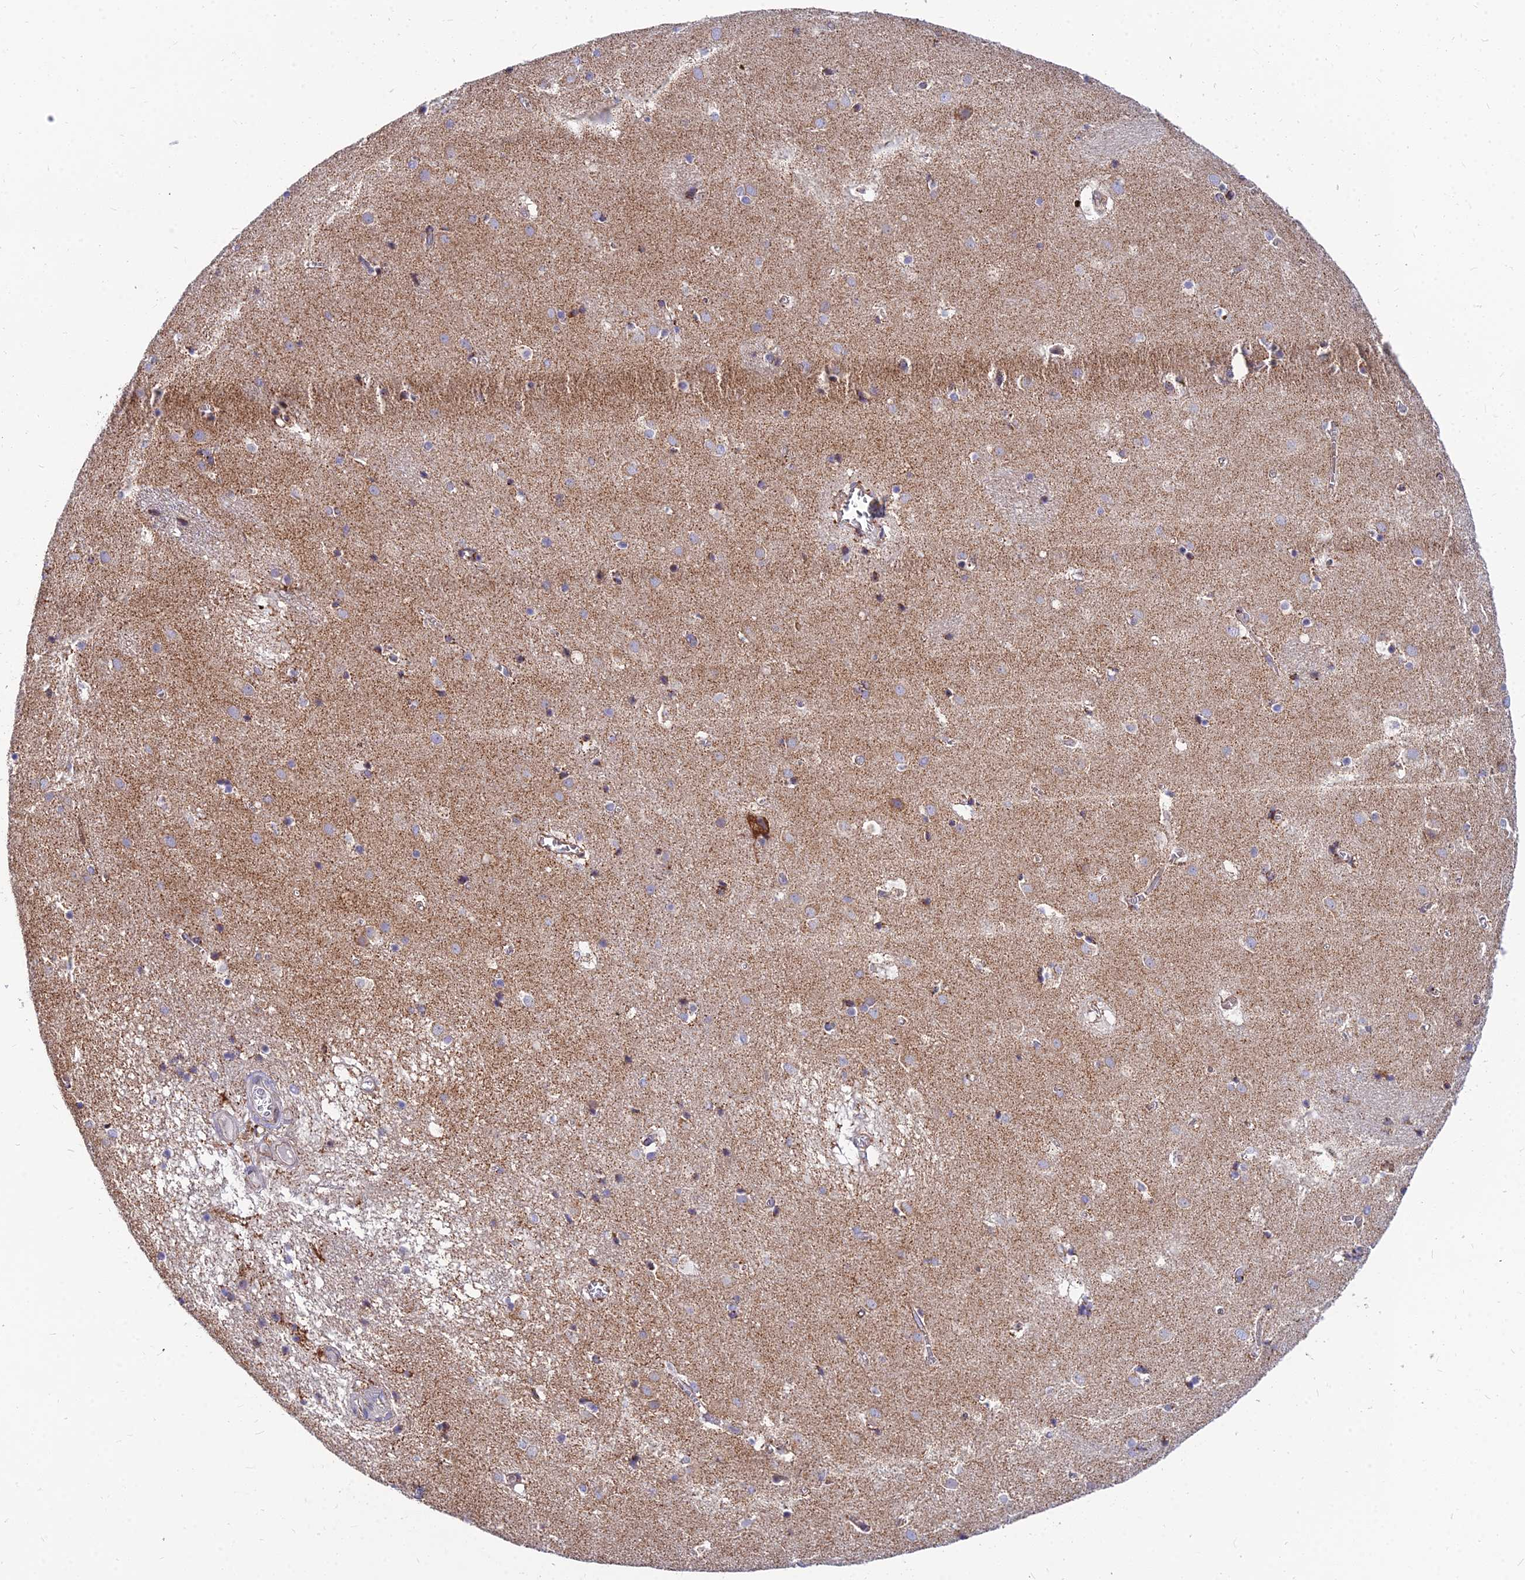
{"staining": {"intensity": "weak", "quantity": "<25%", "location": "cytoplasmic/membranous"}, "tissue": "caudate", "cell_type": "Glial cells", "image_type": "normal", "snomed": [{"axis": "morphology", "description": "Normal tissue, NOS"}, {"axis": "topography", "description": "Lateral ventricle wall"}], "caption": "A photomicrograph of caudate stained for a protein demonstrates no brown staining in glial cells.", "gene": "CCT6A", "patient": {"sex": "male", "age": 70}}